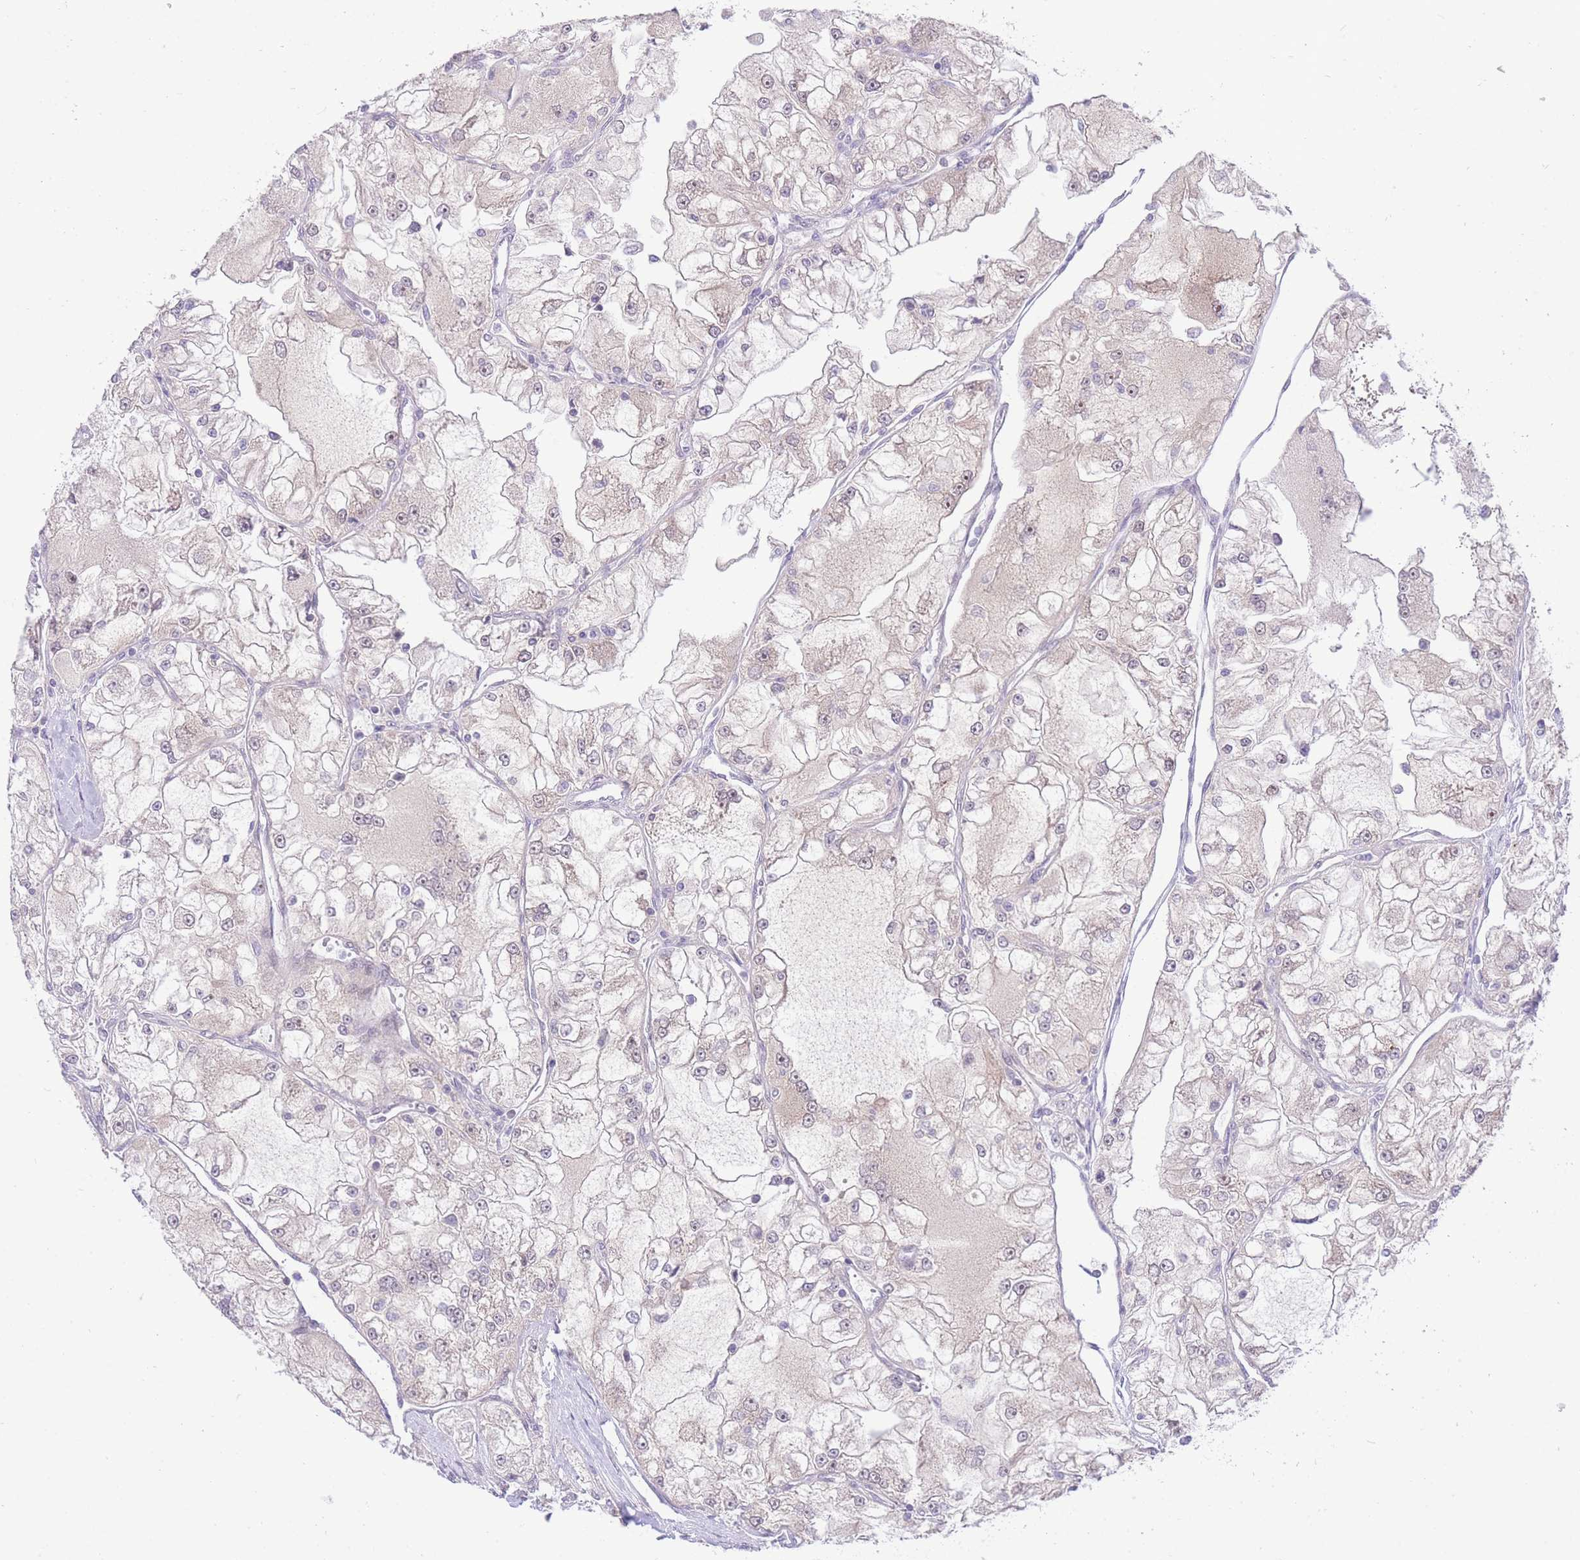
{"staining": {"intensity": "negative", "quantity": "none", "location": "none"}, "tissue": "renal cancer", "cell_type": "Tumor cells", "image_type": "cancer", "snomed": [{"axis": "morphology", "description": "Adenocarcinoma, NOS"}, {"axis": "topography", "description": "Kidney"}], "caption": "Tumor cells show no significant protein positivity in adenocarcinoma (renal). (Stains: DAB IHC with hematoxylin counter stain, Microscopy: brightfield microscopy at high magnification).", "gene": "STK39", "patient": {"sex": "female", "age": 72}}